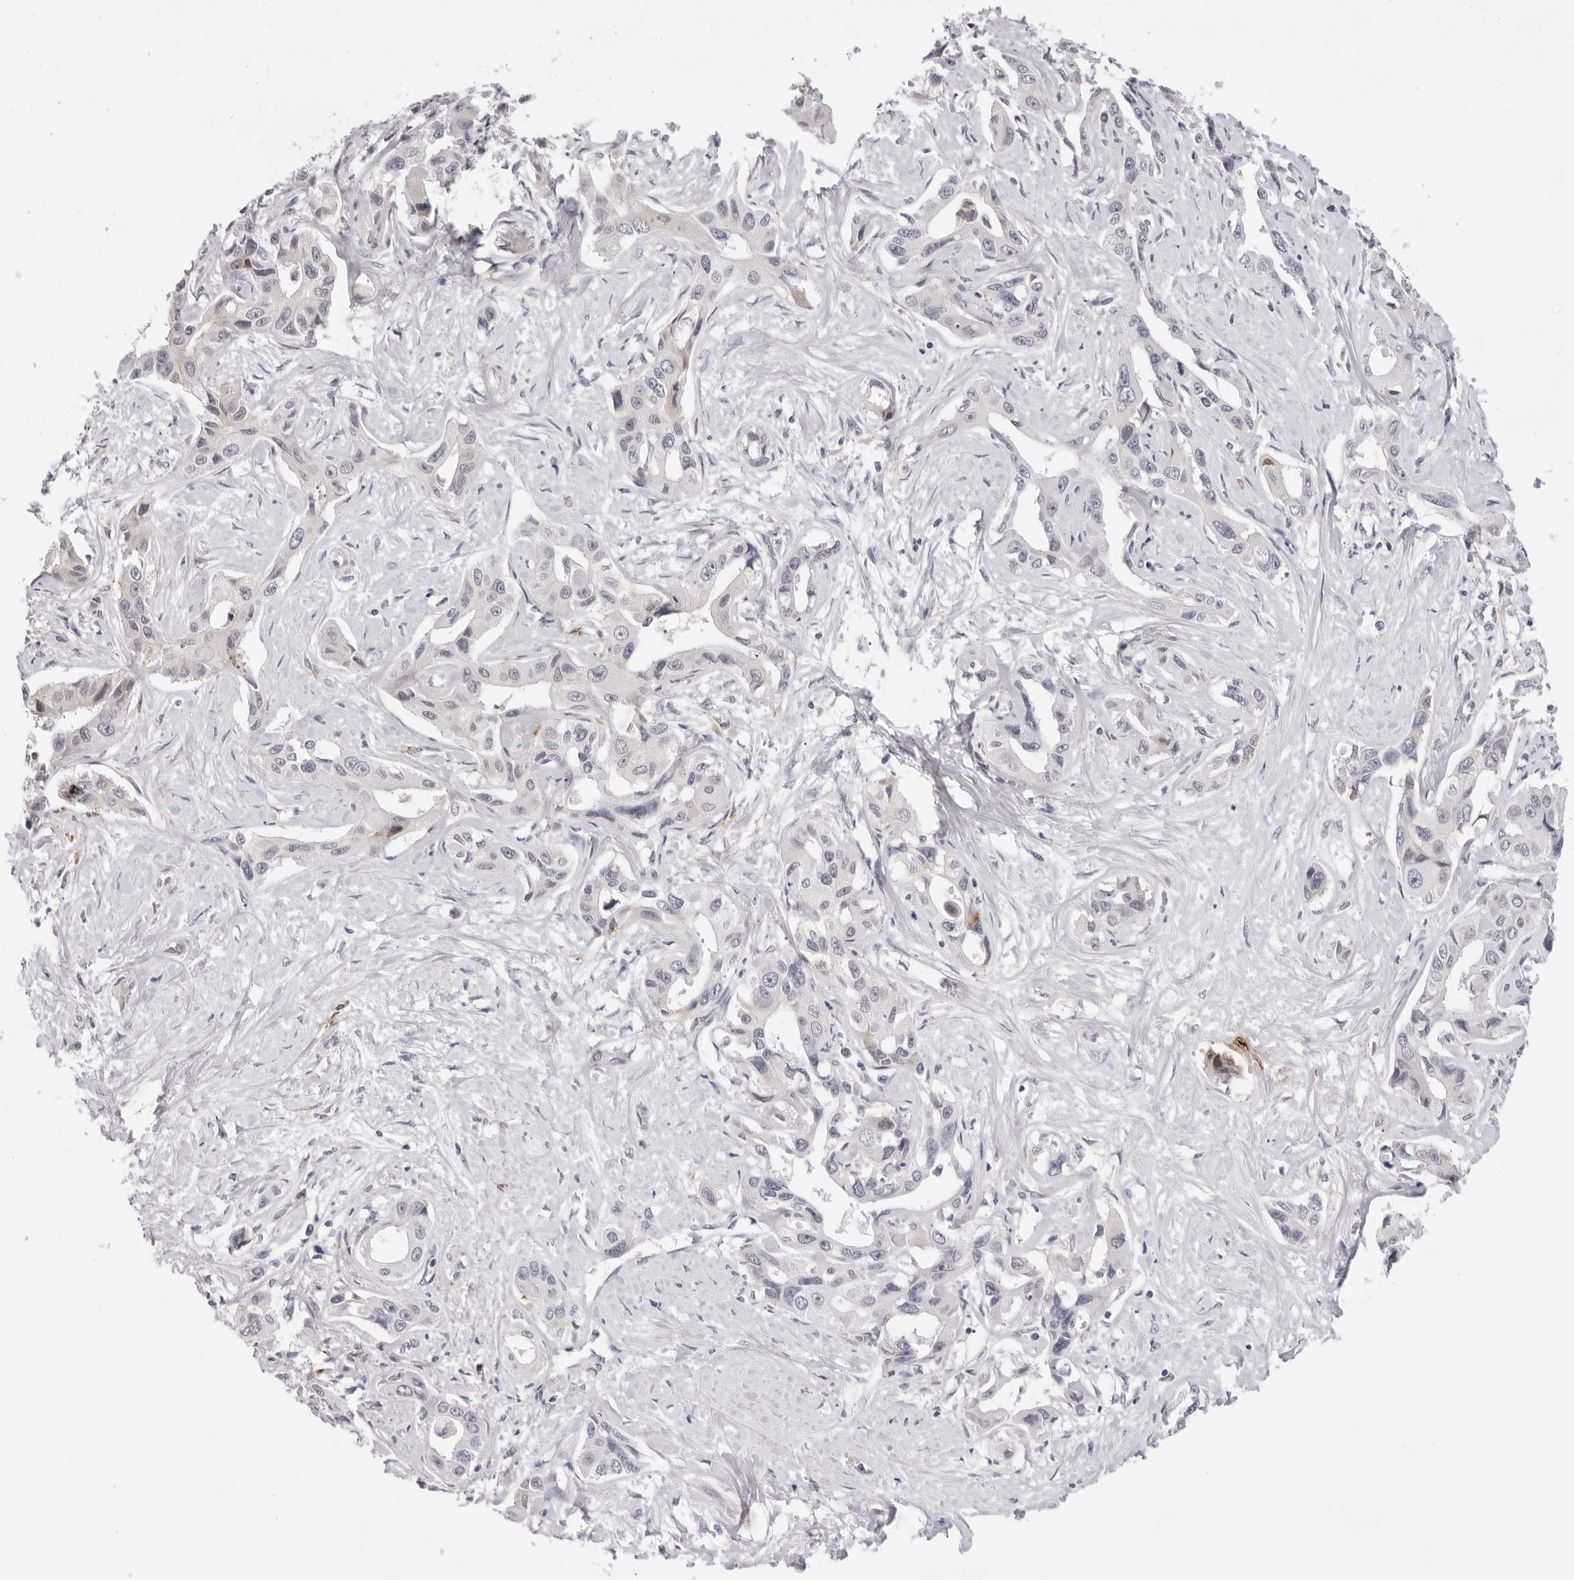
{"staining": {"intensity": "negative", "quantity": "none", "location": "none"}, "tissue": "liver cancer", "cell_type": "Tumor cells", "image_type": "cancer", "snomed": [{"axis": "morphology", "description": "Cholangiocarcinoma"}, {"axis": "topography", "description": "Liver"}], "caption": "Immunohistochemical staining of liver cancer (cholangiocarcinoma) reveals no significant positivity in tumor cells.", "gene": "IL17RA", "patient": {"sex": "male", "age": 59}}